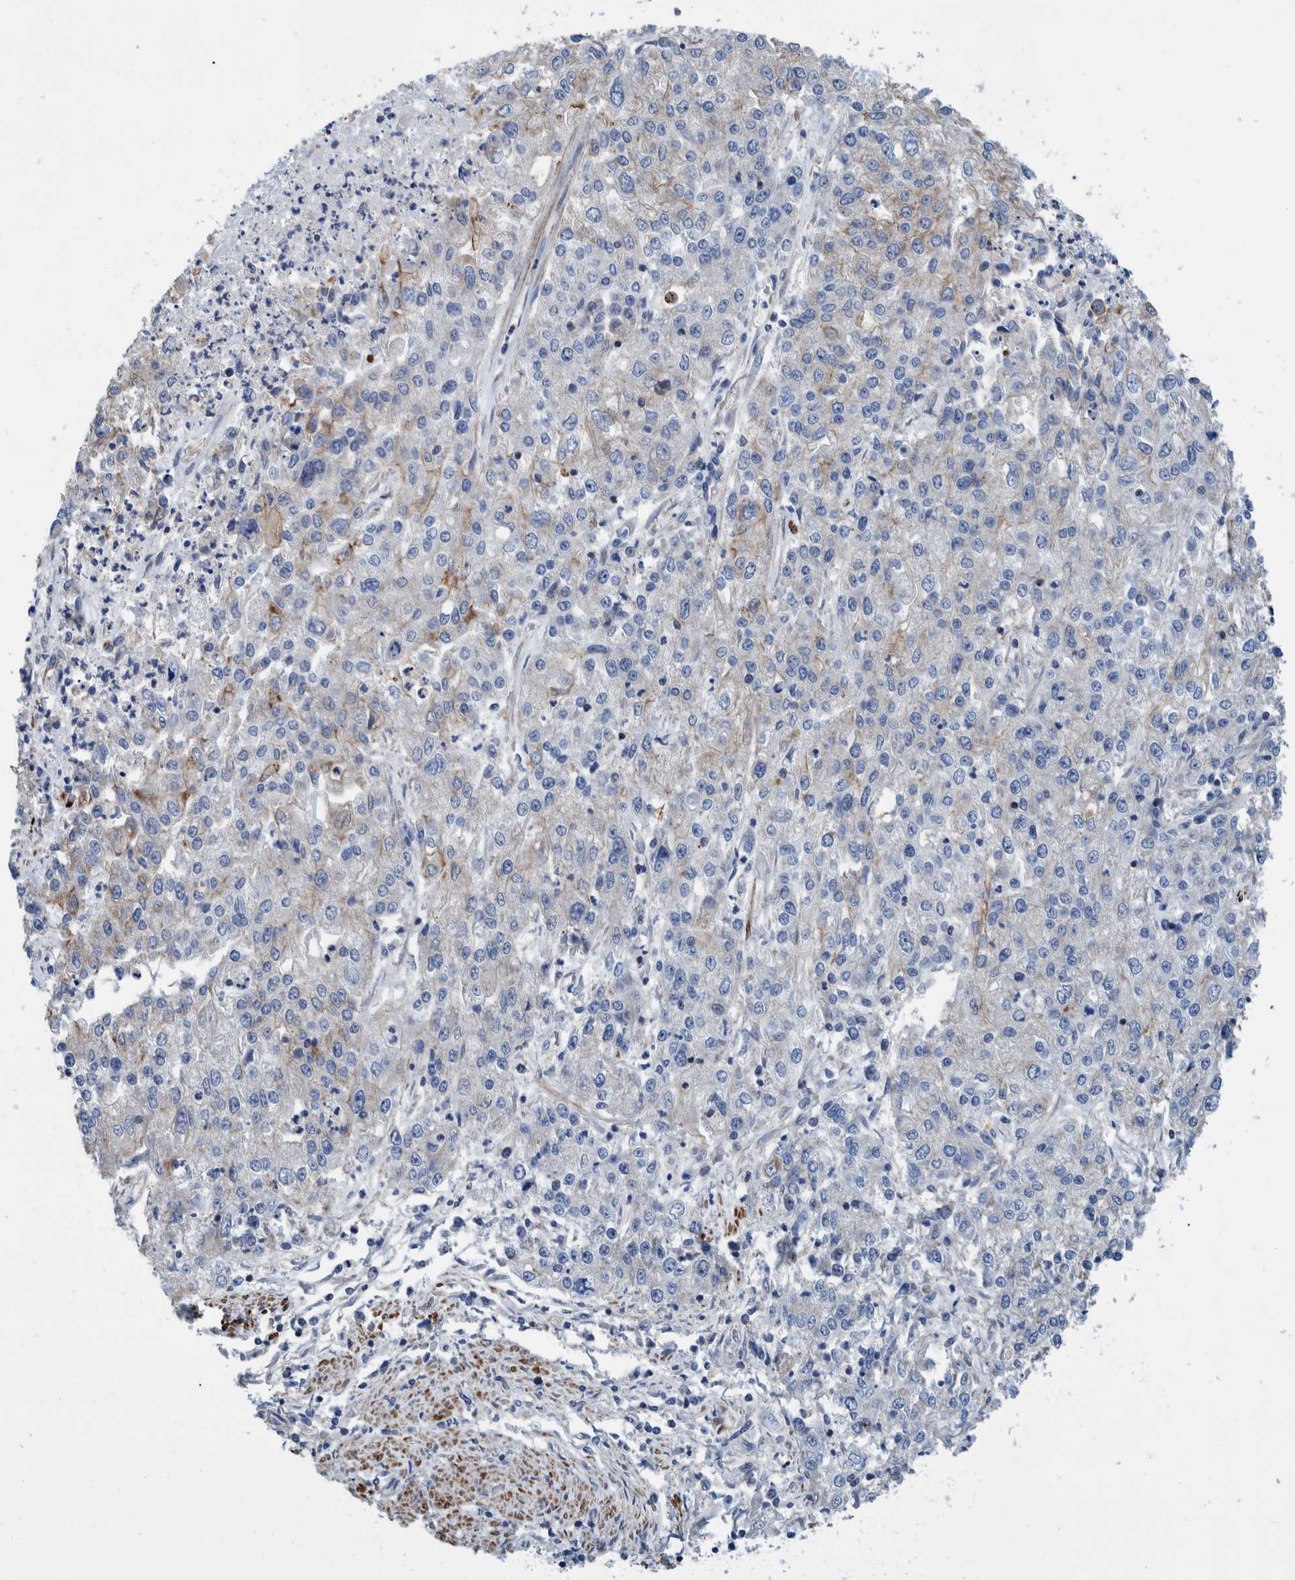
{"staining": {"intensity": "negative", "quantity": "none", "location": "none"}, "tissue": "endometrial cancer", "cell_type": "Tumor cells", "image_type": "cancer", "snomed": [{"axis": "morphology", "description": "Adenocarcinoma, NOS"}, {"axis": "topography", "description": "Endometrium"}], "caption": "Image shows no significant protein staining in tumor cells of endometrial cancer.", "gene": "MKS1", "patient": {"sex": "female", "age": 49}}